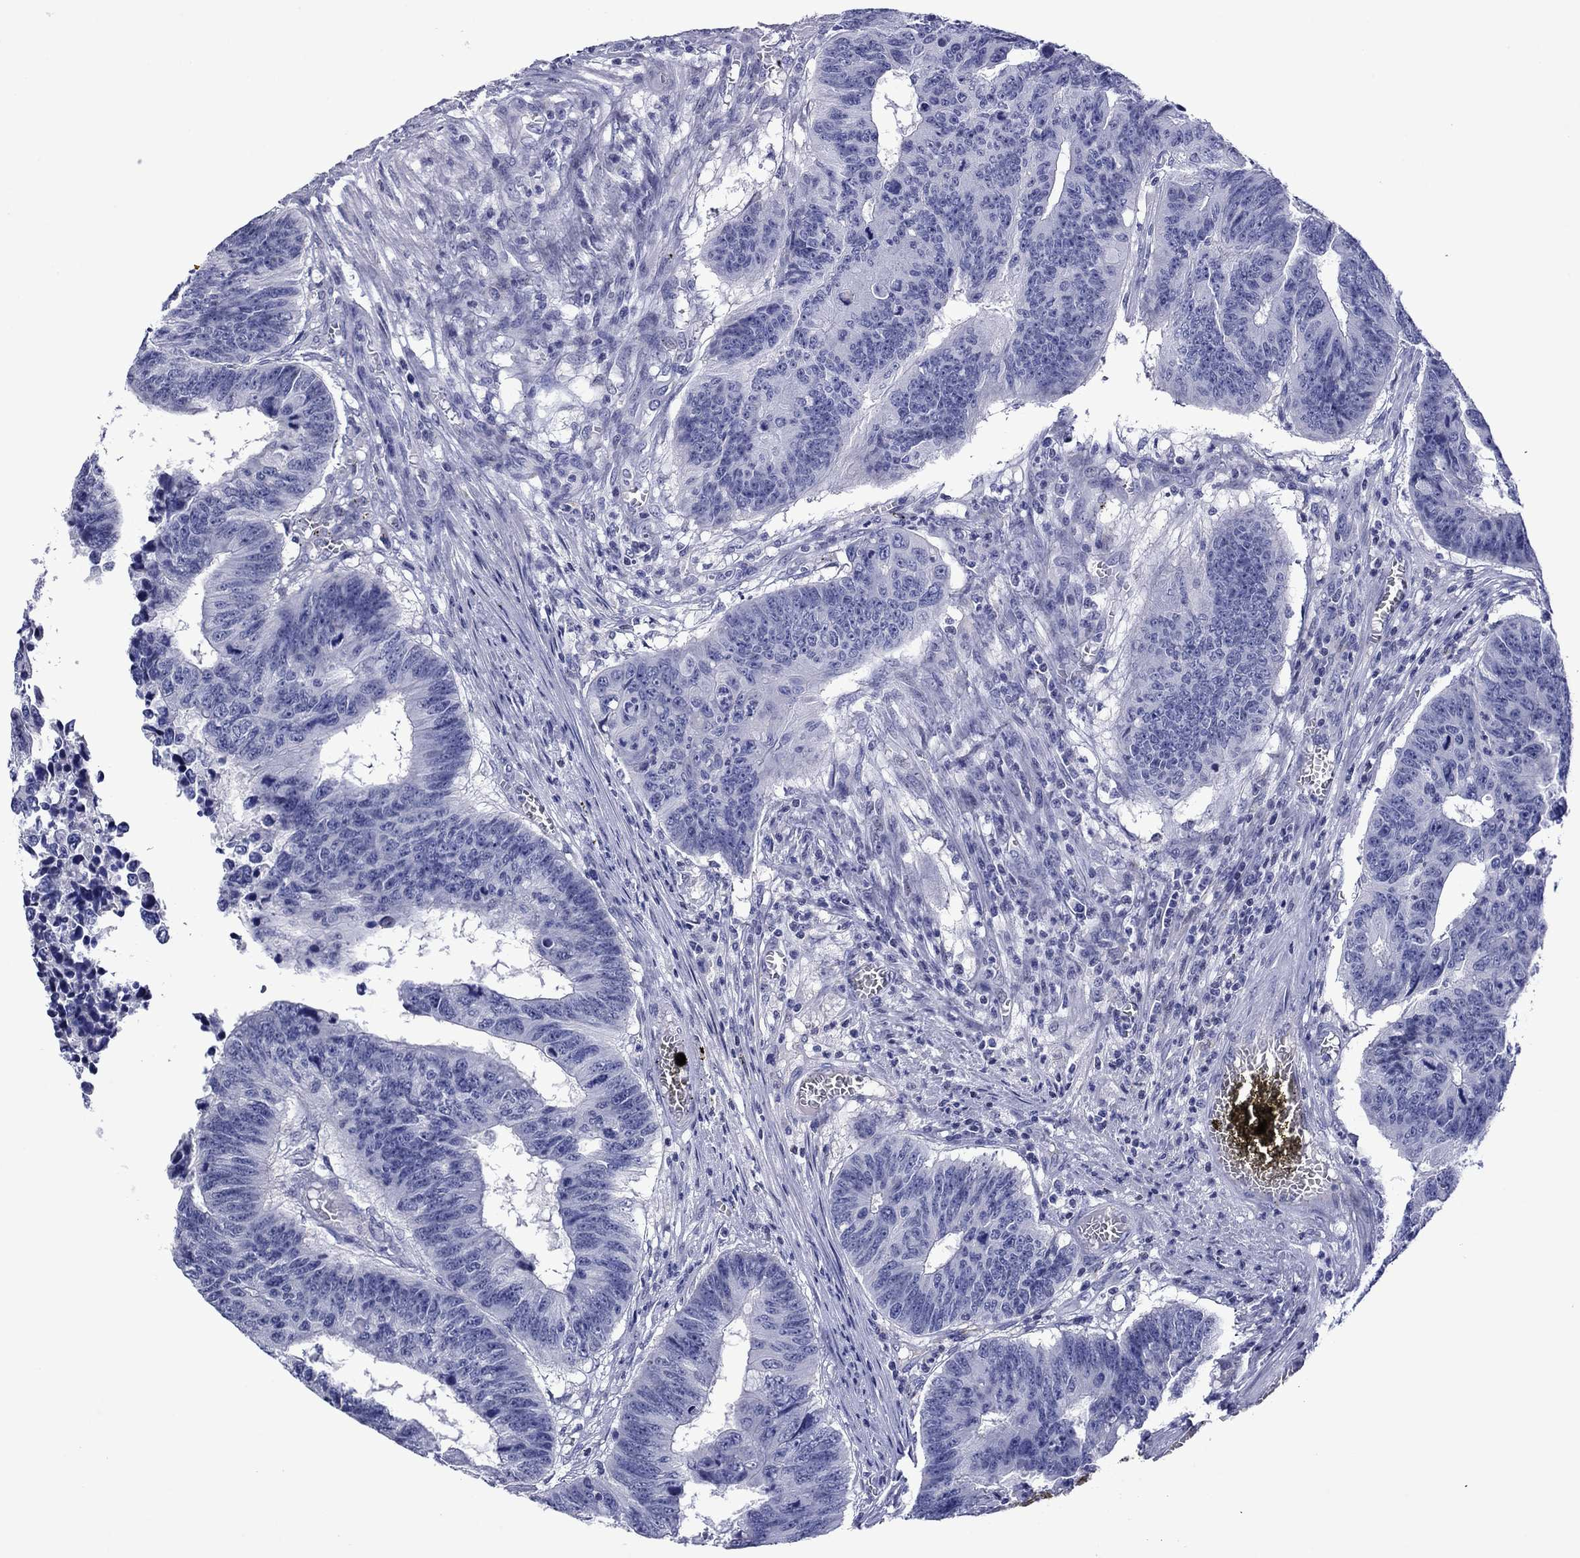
{"staining": {"intensity": "negative", "quantity": "none", "location": "none"}, "tissue": "colorectal cancer", "cell_type": "Tumor cells", "image_type": "cancer", "snomed": [{"axis": "morphology", "description": "Adenocarcinoma, NOS"}, {"axis": "topography", "description": "Appendix"}, {"axis": "topography", "description": "Colon"}, {"axis": "topography", "description": "Cecum"}, {"axis": "topography", "description": "Colon asc"}], "caption": "Immunohistochemistry (IHC) of human colorectal cancer shows no staining in tumor cells.", "gene": "PIWIL1", "patient": {"sex": "female", "age": 85}}